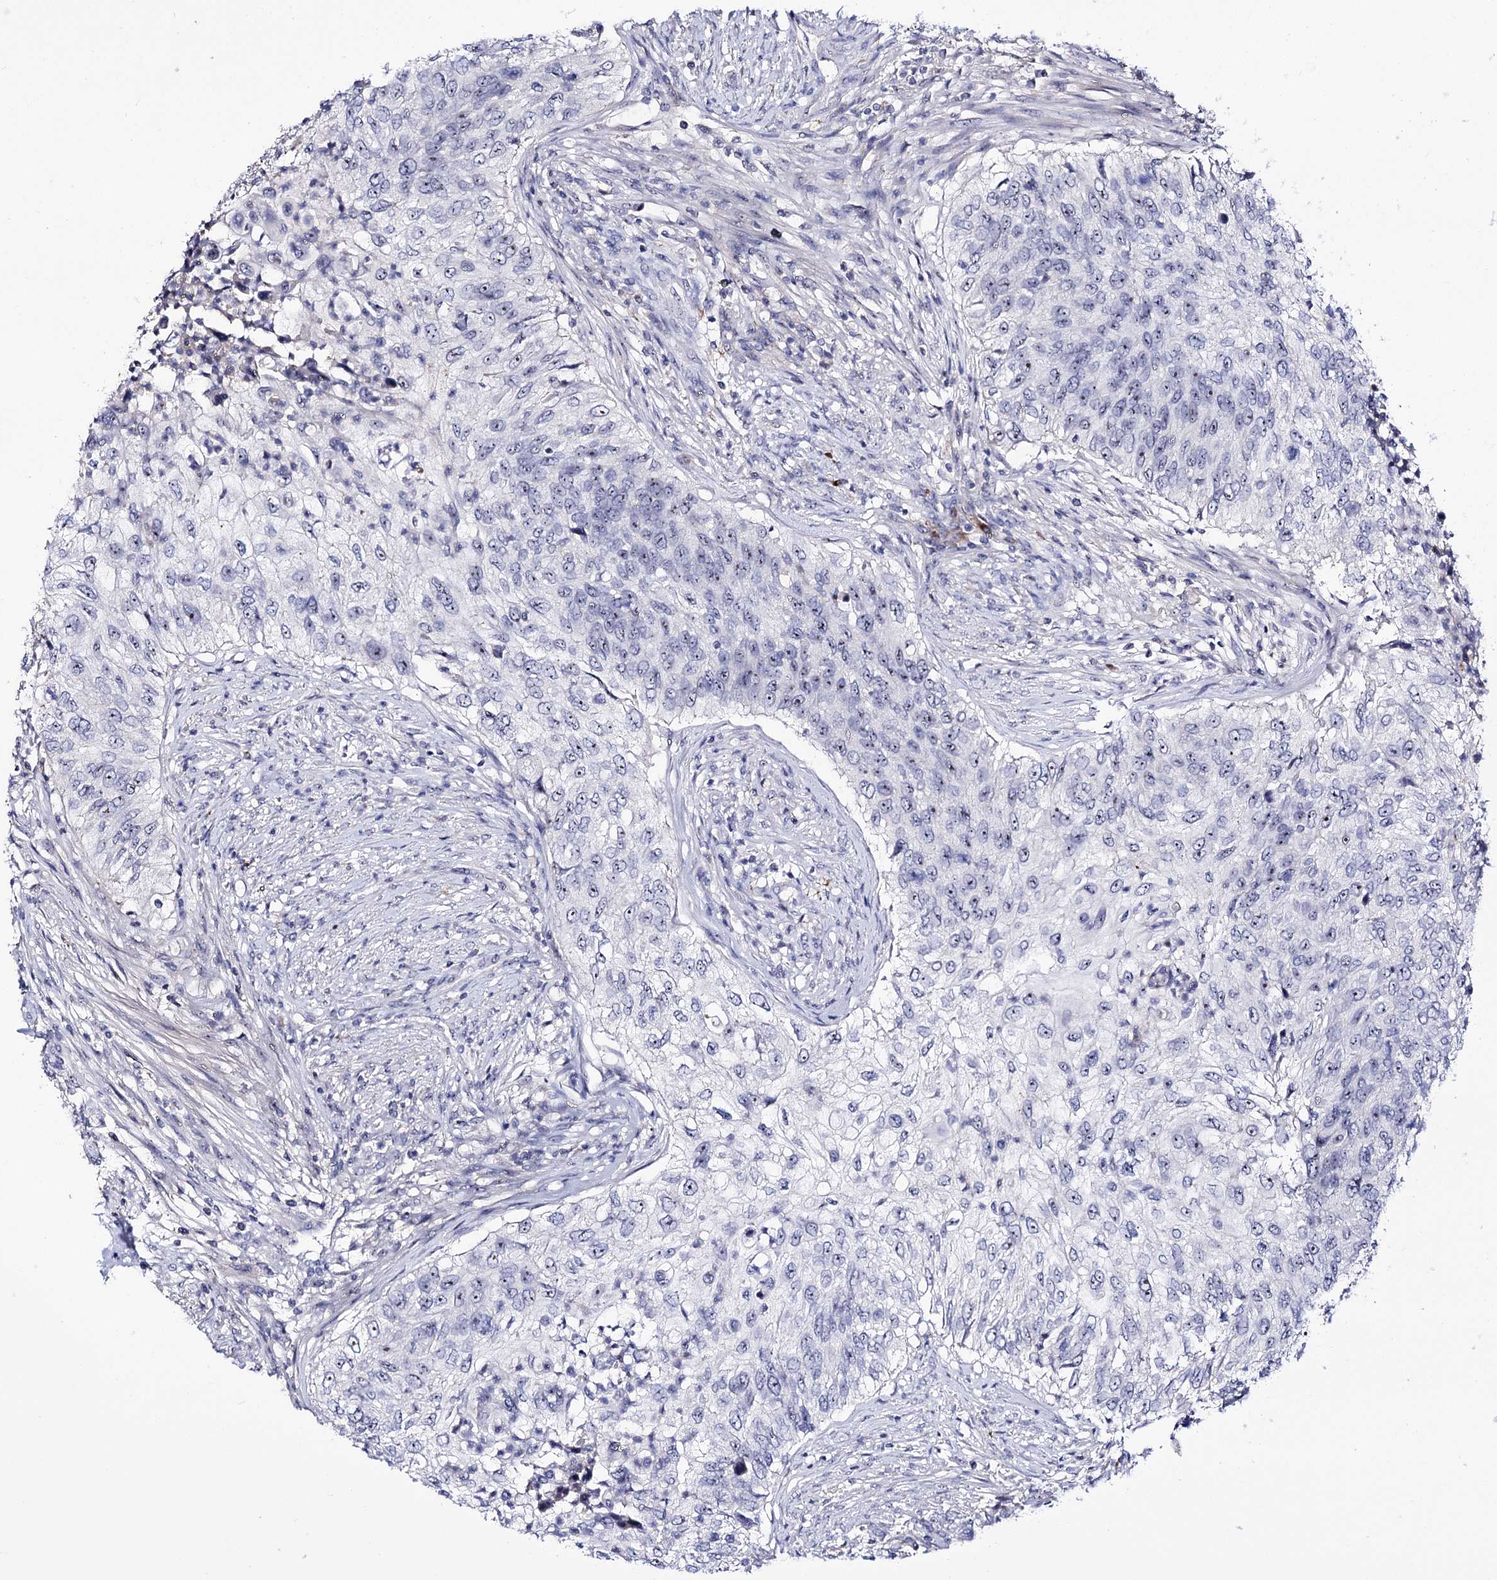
{"staining": {"intensity": "moderate", "quantity": "25%-75%", "location": "nuclear"}, "tissue": "urothelial cancer", "cell_type": "Tumor cells", "image_type": "cancer", "snomed": [{"axis": "morphology", "description": "Urothelial carcinoma, High grade"}, {"axis": "topography", "description": "Urinary bladder"}], "caption": "Immunohistochemical staining of urothelial cancer exhibits medium levels of moderate nuclear protein staining in approximately 25%-75% of tumor cells.", "gene": "PCGF5", "patient": {"sex": "female", "age": 60}}